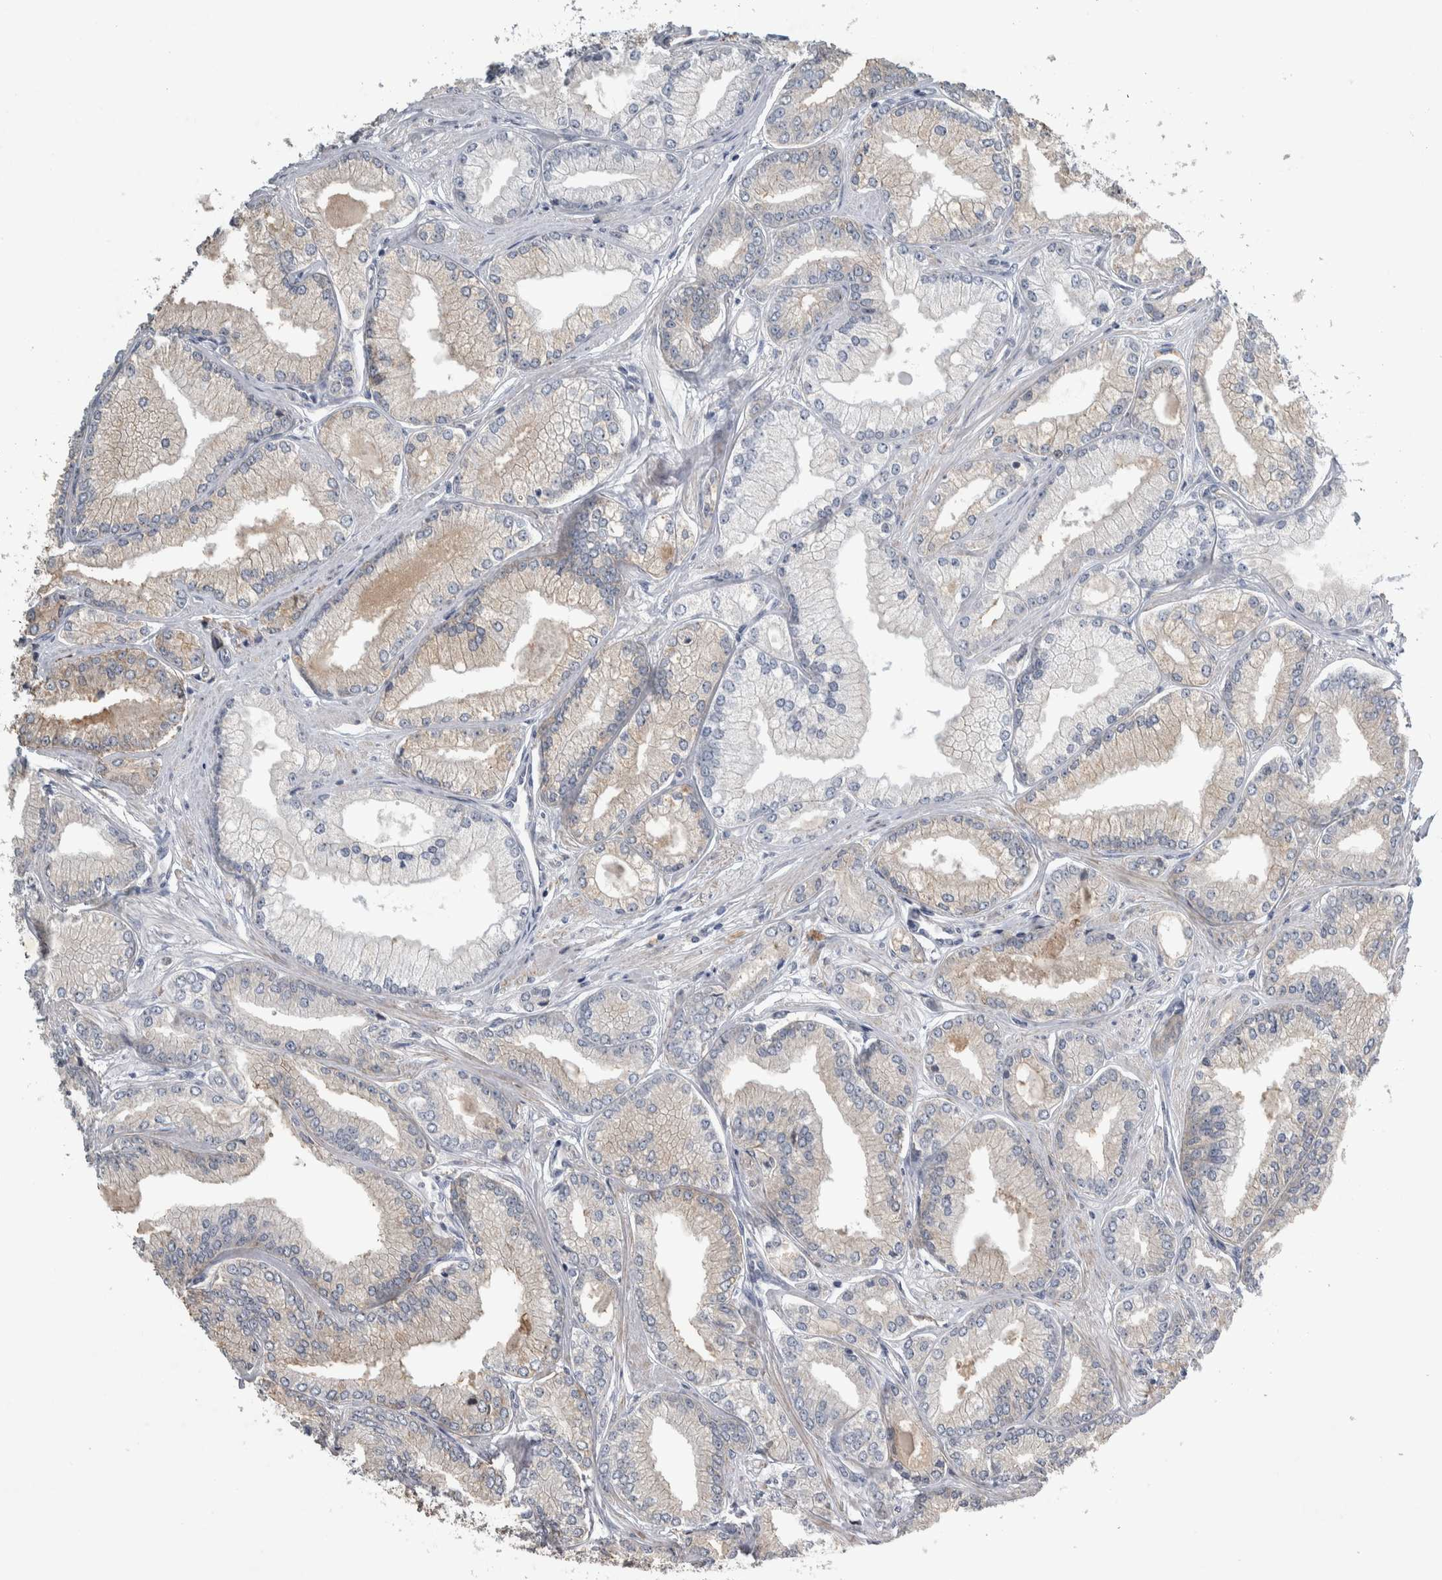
{"staining": {"intensity": "weak", "quantity": "25%-75%", "location": "cytoplasmic/membranous"}, "tissue": "prostate cancer", "cell_type": "Tumor cells", "image_type": "cancer", "snomed": [{"axis": "morphology", "description": "Adenocarcinoma, Low grade"}, {"axis": "topography", "description": "Prostate"}], "caption": "This is a micrograph of immunohistochemistry staining of prostate cancer (adenocarcinoma (low-grade)), which shows weak expression in the cytoplasmic/membranous of tumor cells.", "gene": "NT5C2", "patient": {"sex": "male", "age": 52}}